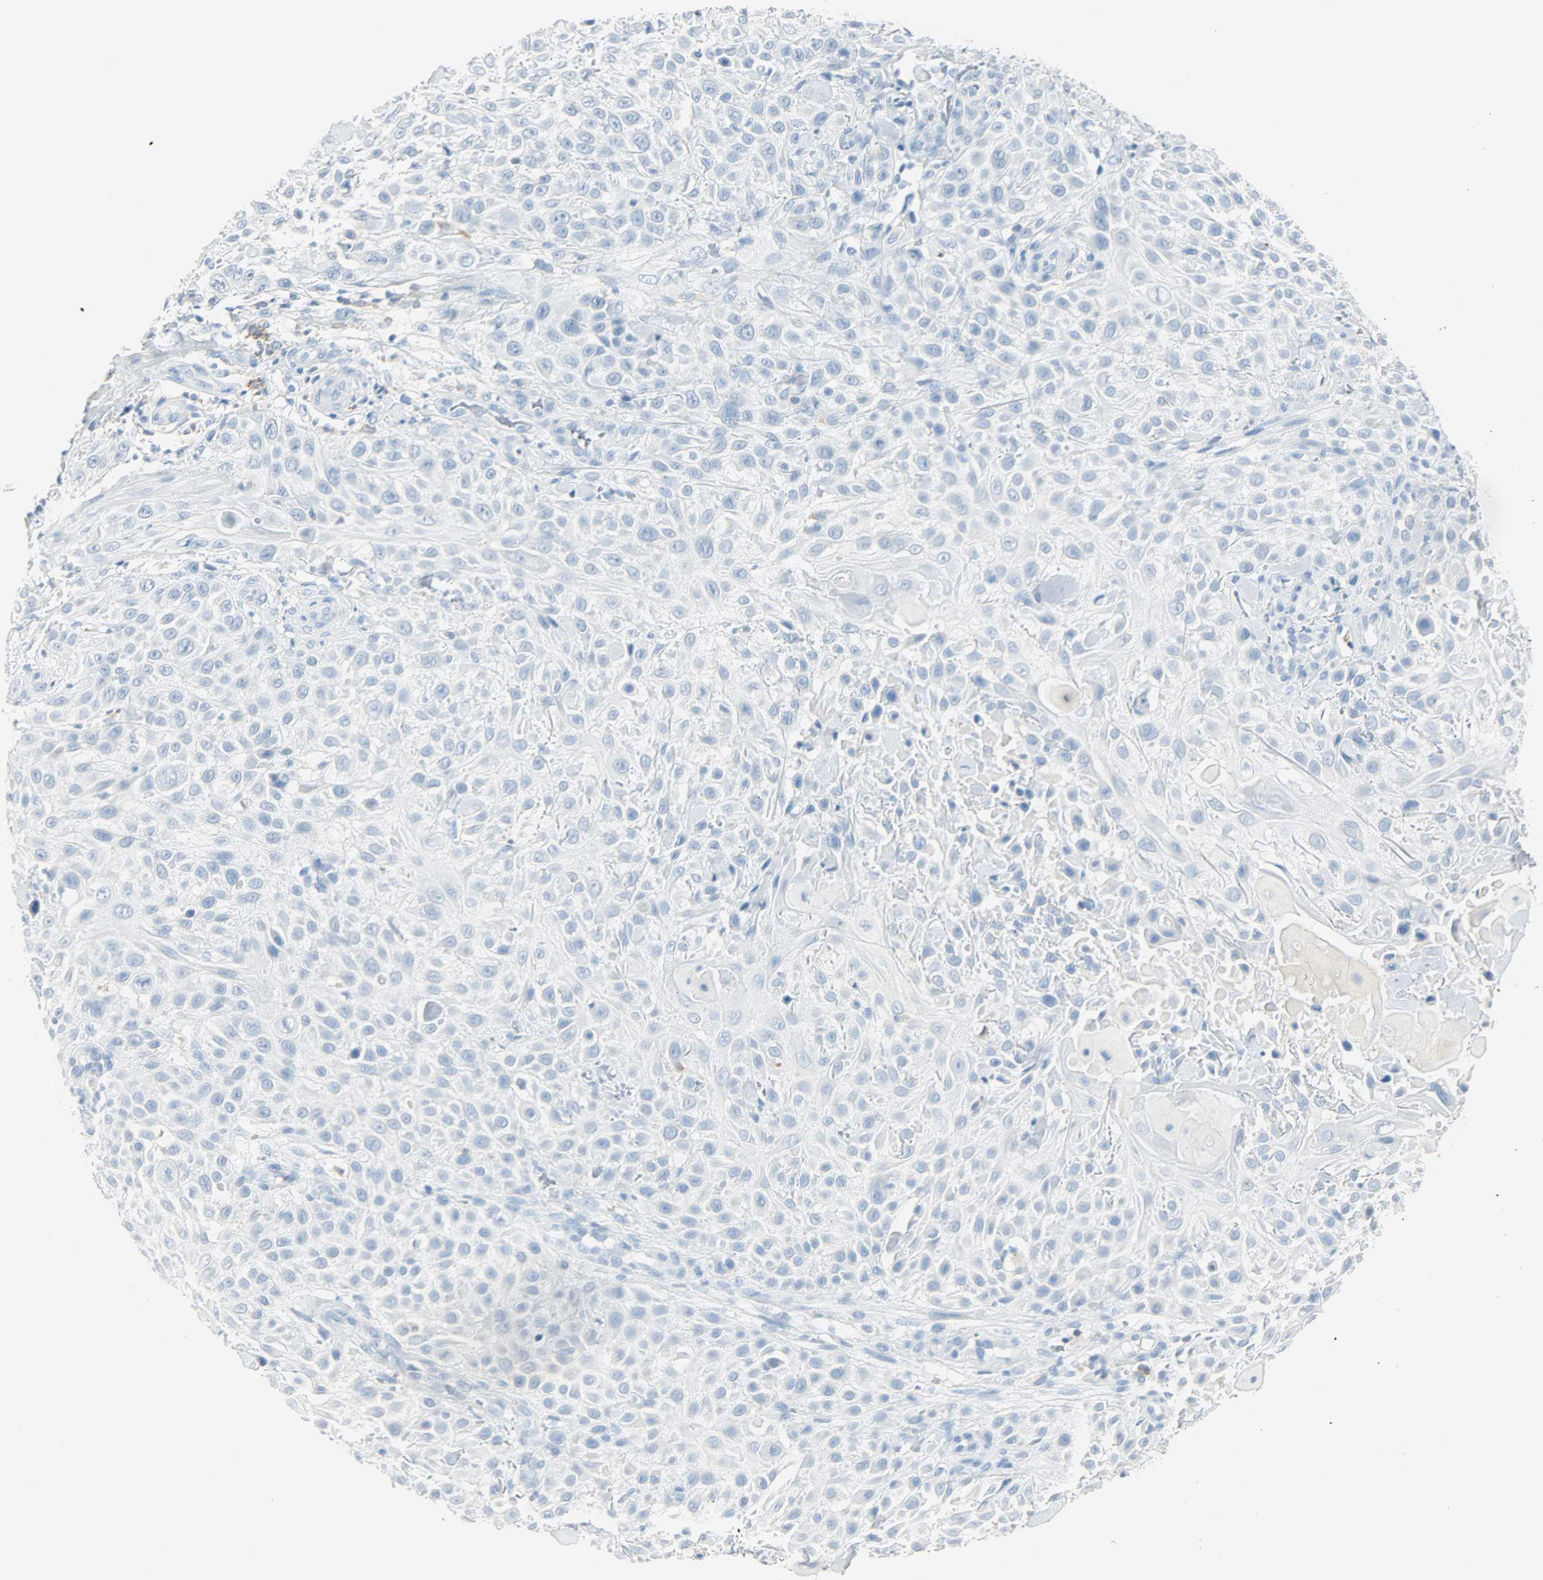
{"staining": {"intensity": "negative", "quantity": "none", "location": "none"}, "tissue": "skin cancer", "cell_type": "Tumor cells", "image_type": "cancer", "snomed": [{"axis": "morphology", "description": "Squamous cell carcinoma, NOS"}, {"axis": "topography", "description": "Skin"}], "caption": "Skin cancer stained for a protein using immunohistochemistry exhibits no staining tumor cells.", "gene": "PTPN6", "patient": {"sex": "female", "age": 42}}